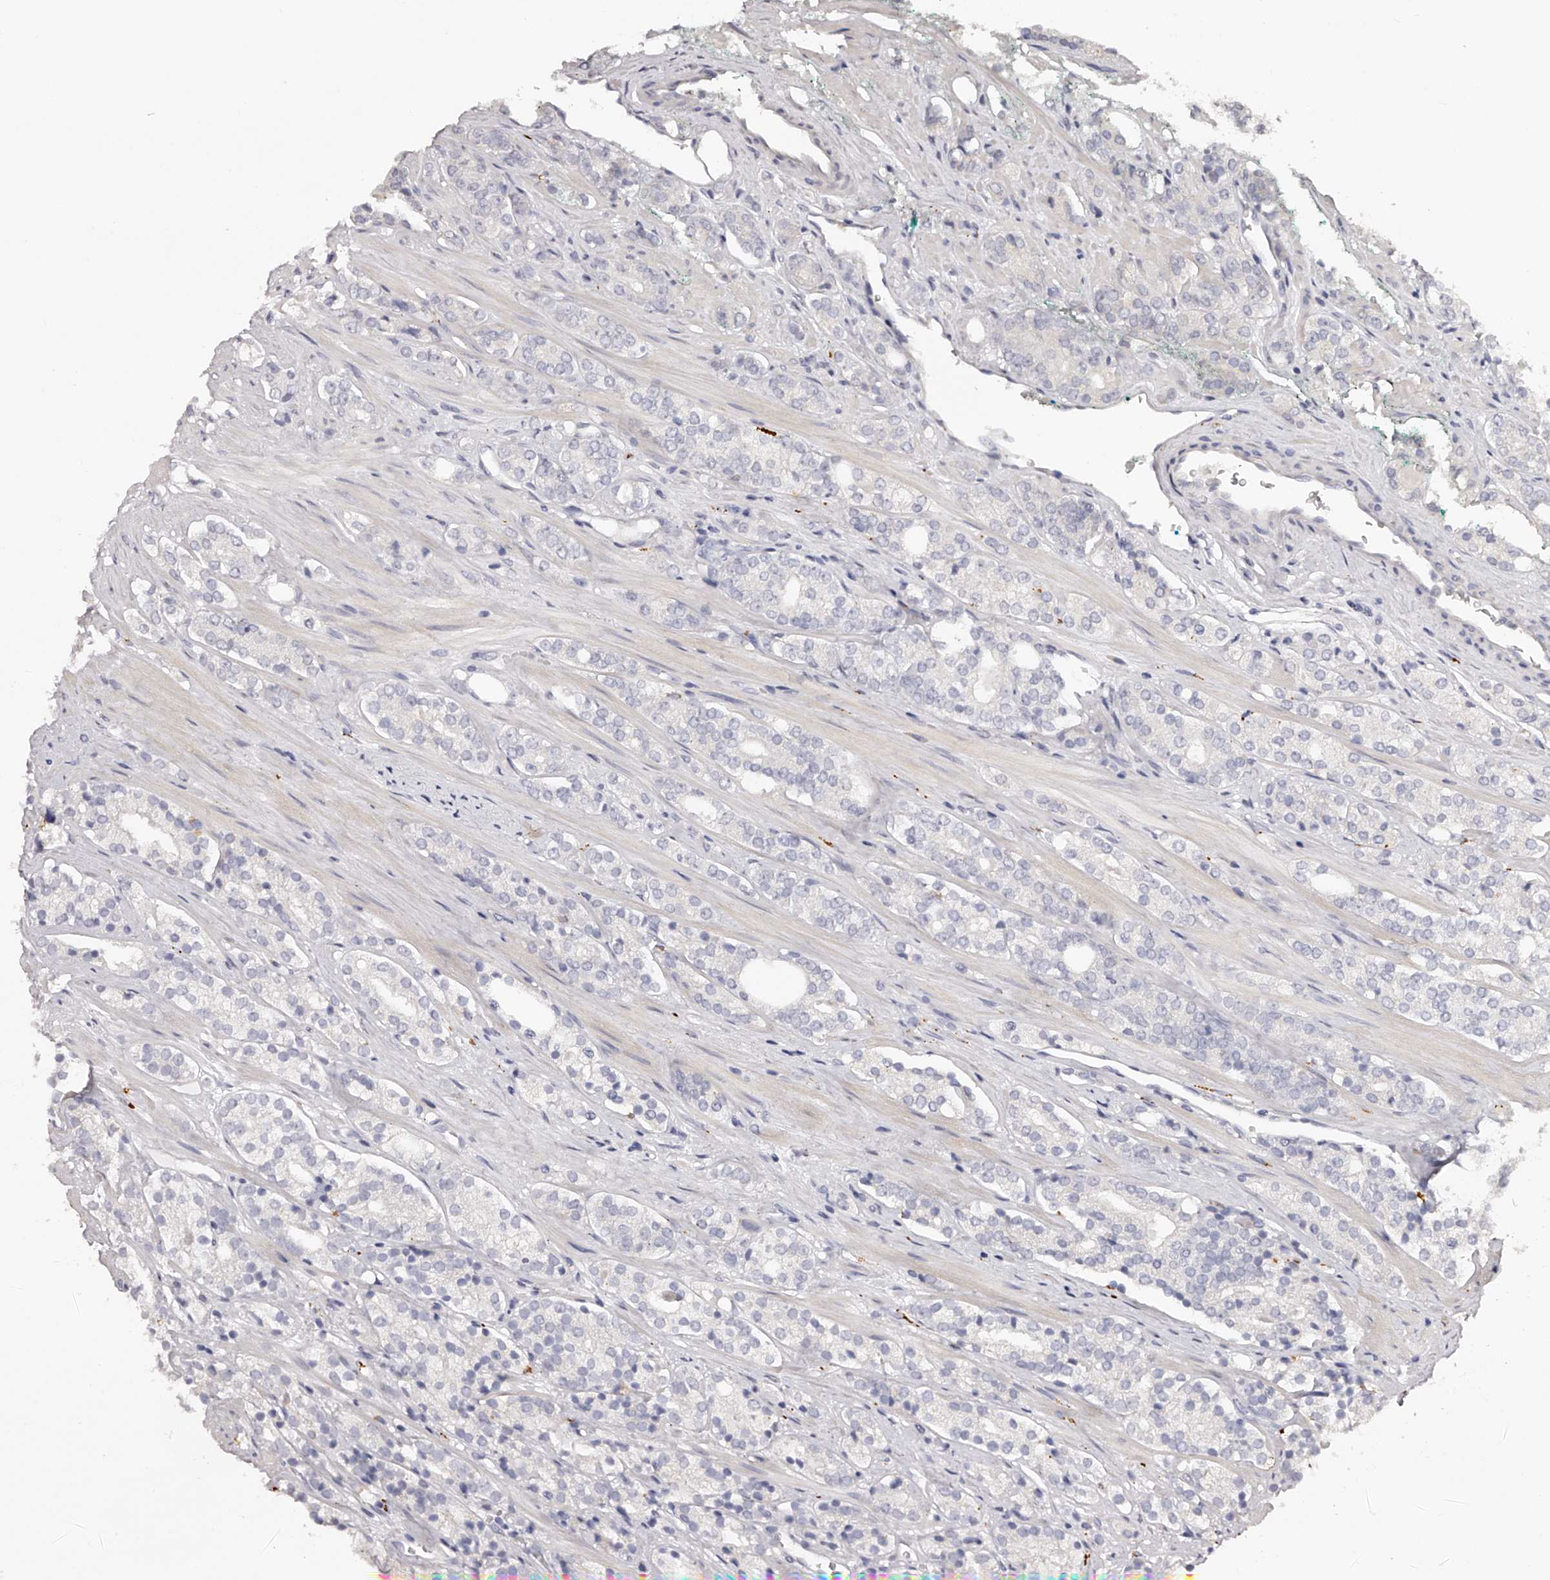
{"staining": {"intensity": "negative", "quantity": "none", "location": "none"}, "tissue": "prostate cancer", "cell_type": "Tumor cells", "image_type": "cancer", "snomed": [{"axis": "morphology", "description": "Adenocarcinoma, High grade"}, {"axis": "topography", "description": "Prostate"}], "caption": "The IHC histopathology image has no significant positivity in tumor cells of prostate cancer tissue.", "gene": "SLC35D3", "patient": {"sex": "male", "age": 71}}